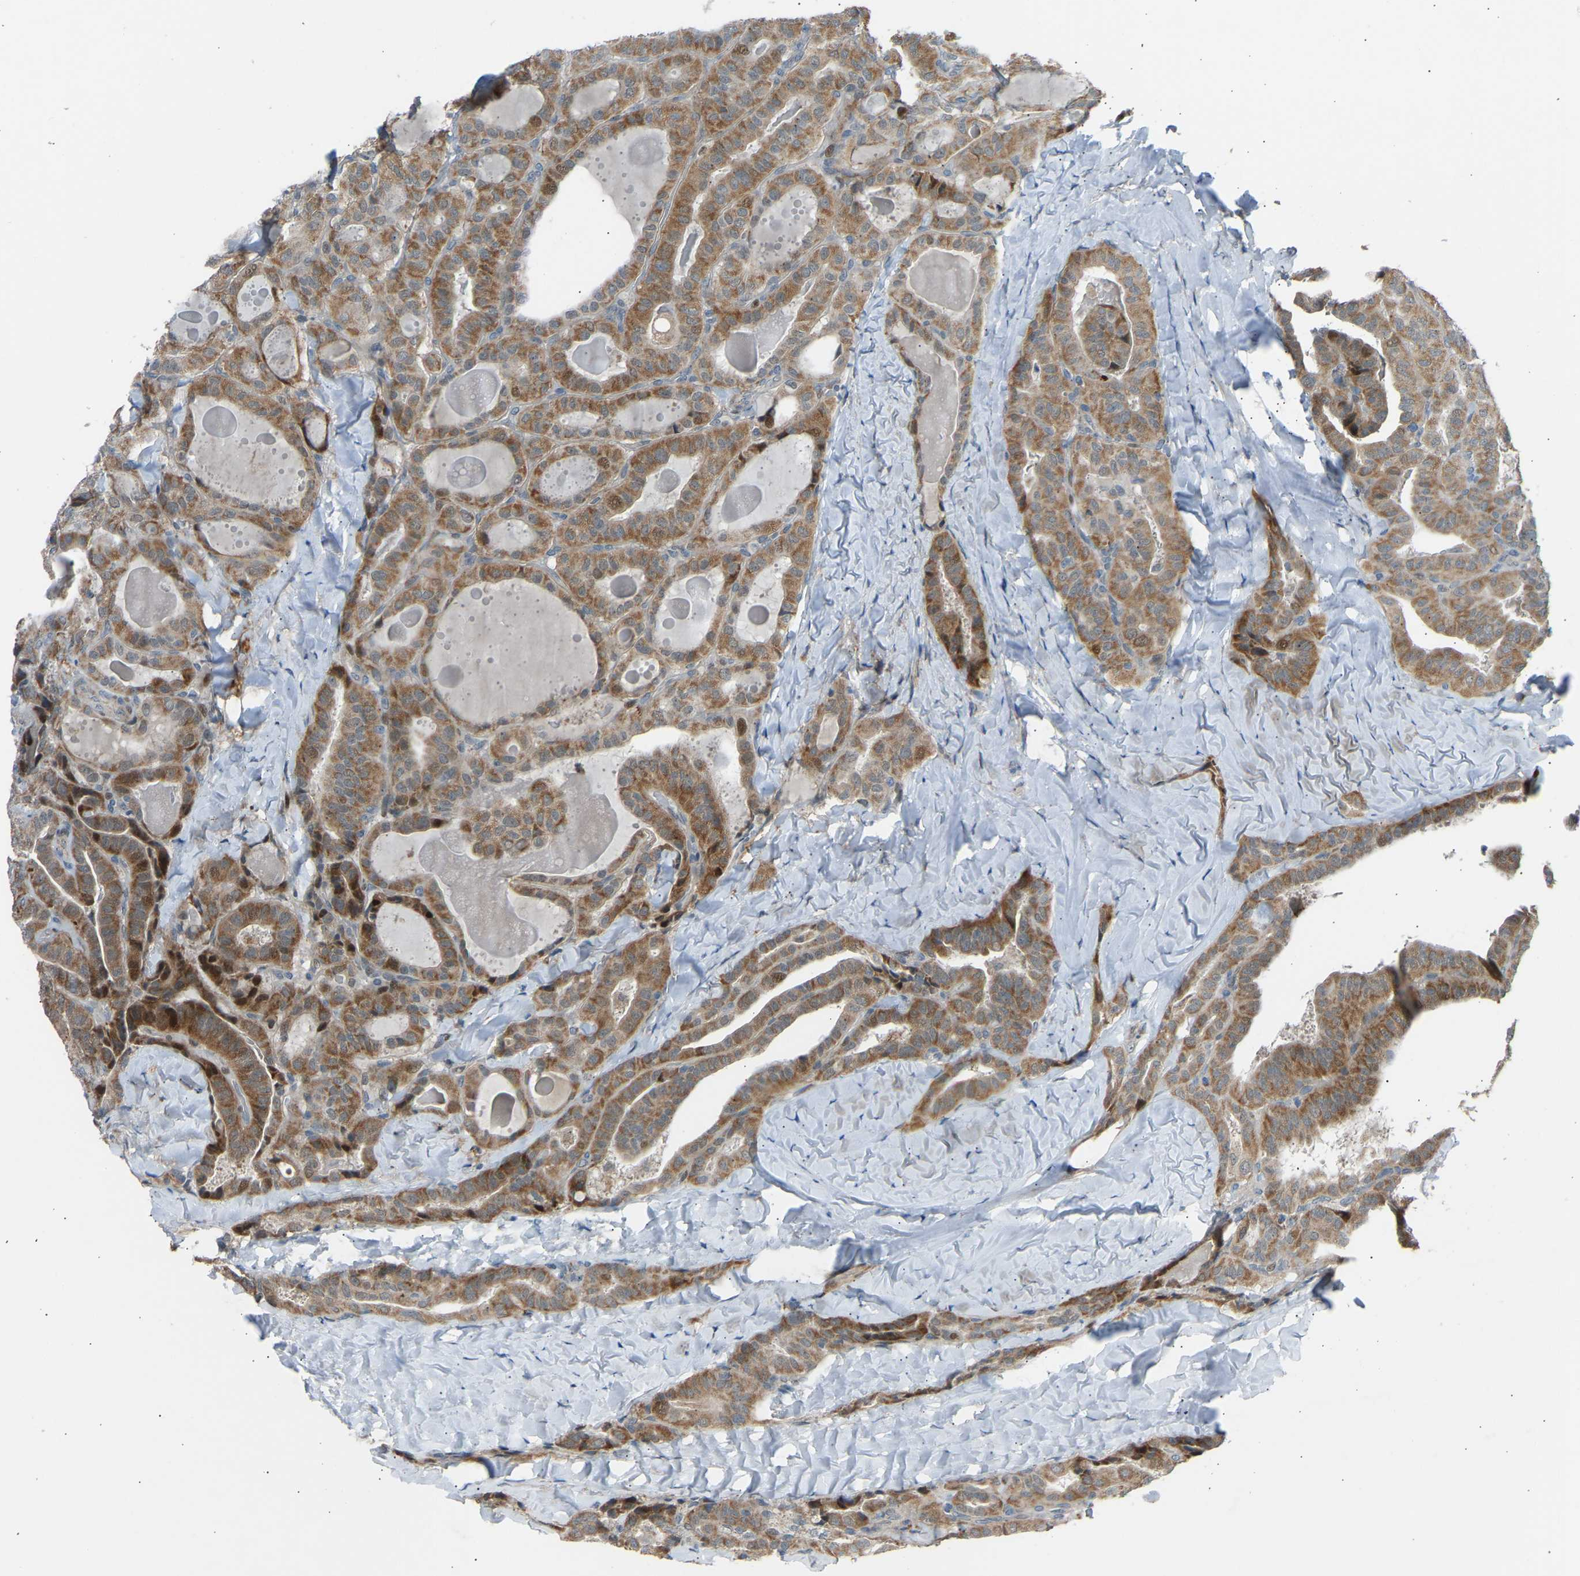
{"staining": {"intensity": "moderate", "quantity": ">75%", "location": "cytoplasmic/membranous"}, "tissue": "thyroid cancer", "cell_type": "Tumor cells", "image_type": "cancer", "snomed": [{"axis": "morphology", "description": "Papillary adenocarcinoma, NOS"}, {"axis": "topography", "description": "Thyroid gland"}], "caption": "Human thyroid papillary adenocarcinoma stained for a protein (brown) displays moderate cytoplasmic/membranous positive staining in approximately >75% of tumor cells.", "gene": "VPS41", "patient": {"sex": "male", "age": 77}}